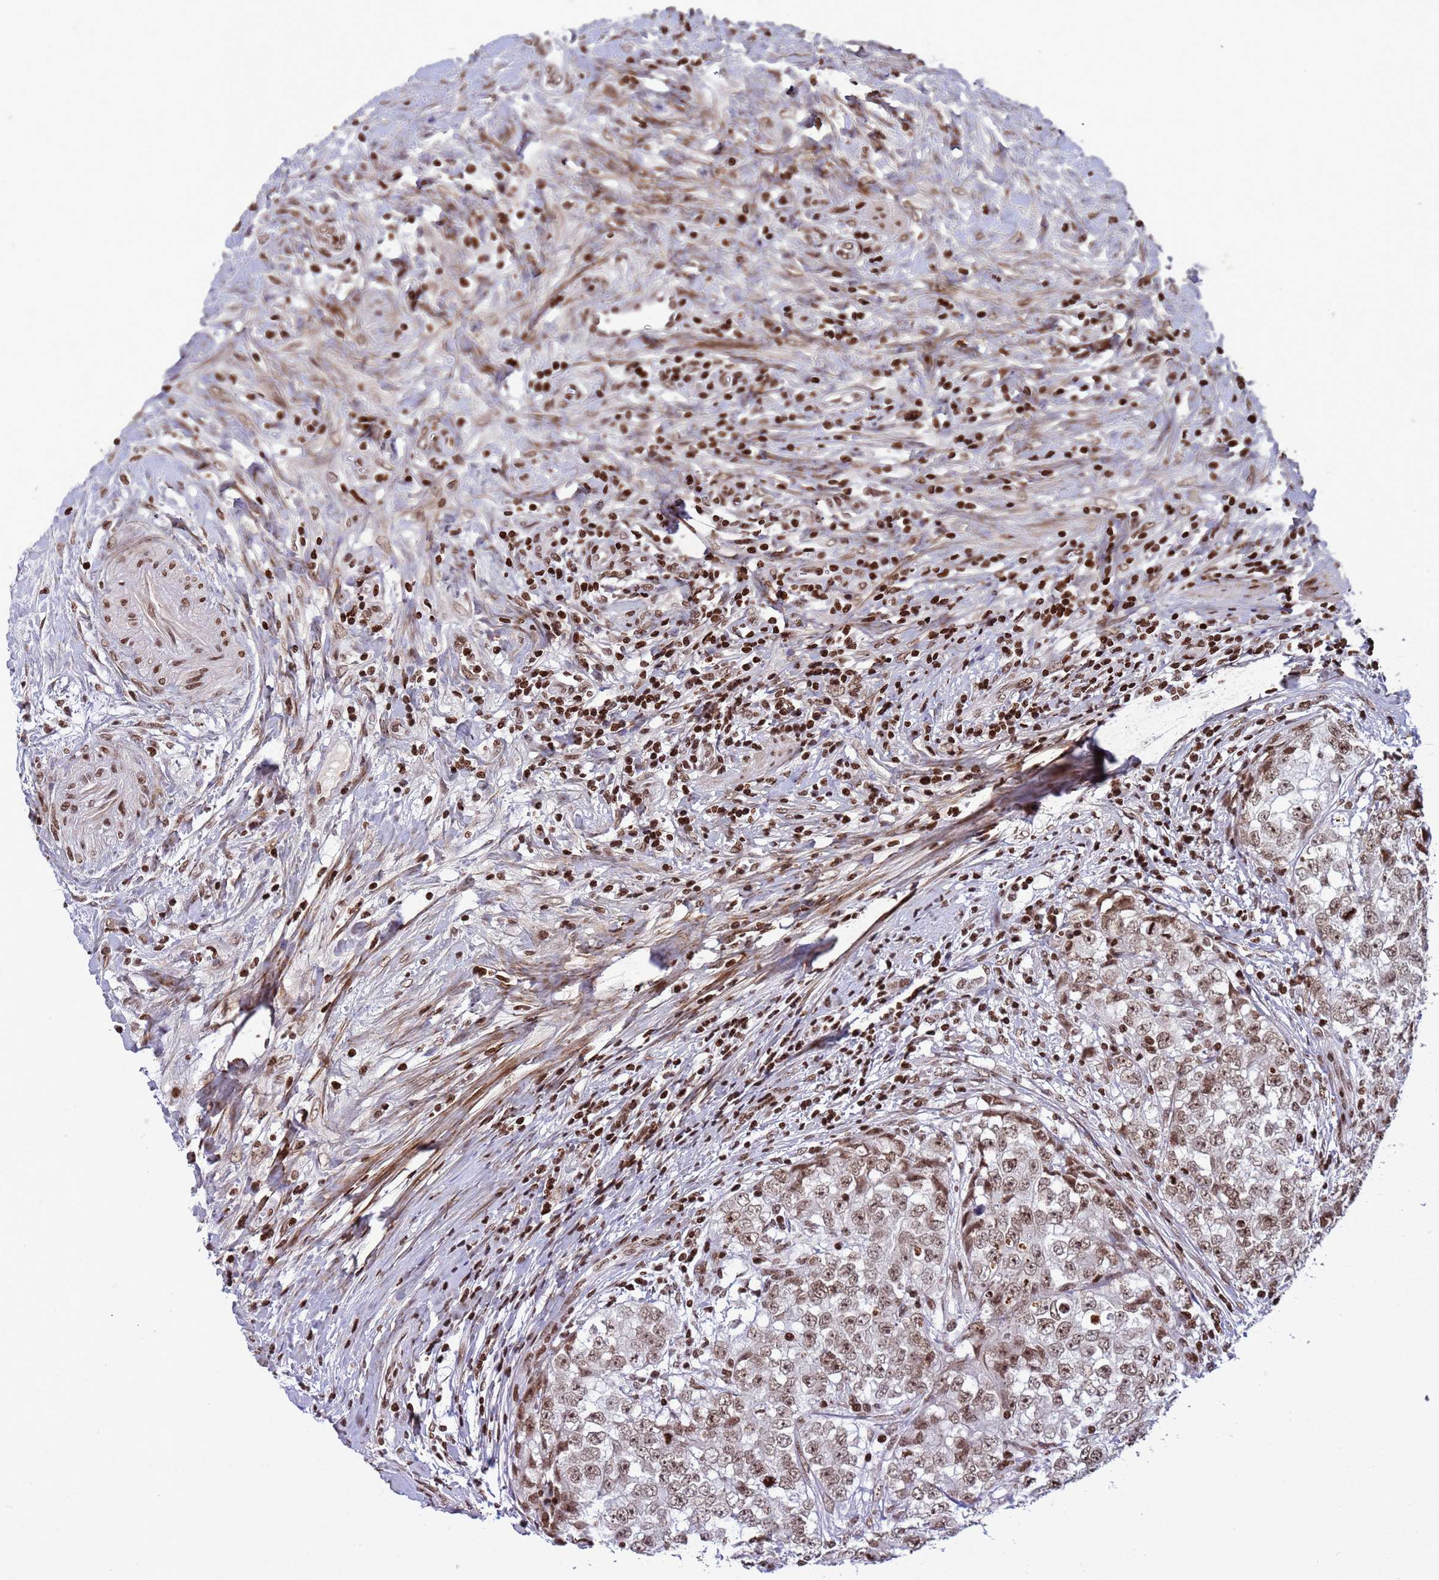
{"staining": {"intensity": "moderate", "quantity": ">75%", "location": "nuclear"}, "tissue": "testis cancer", "cell_type": "Tumor cells", "image_type": "cancer", "snomed": [{"axis": "morphology", "description": "Seminoma, NOS"}, {"axis": "morphology", "description": "Carcinoma, Embryonal, NOS"}, {"axis": "topography", "description": "Testis"}], "caption": "The photomicrograph reveals immunohistochemical staining of seminoma (testis). There is moderate nuclear positivity is identified in about >75% of tumor cells. (Stains: DAB in brown, nuclei in blue, Microscopy: brightfield microscopy at high magnification).", "gene": "H3-3B", "patient": {"sex": "male", "age": 43}}